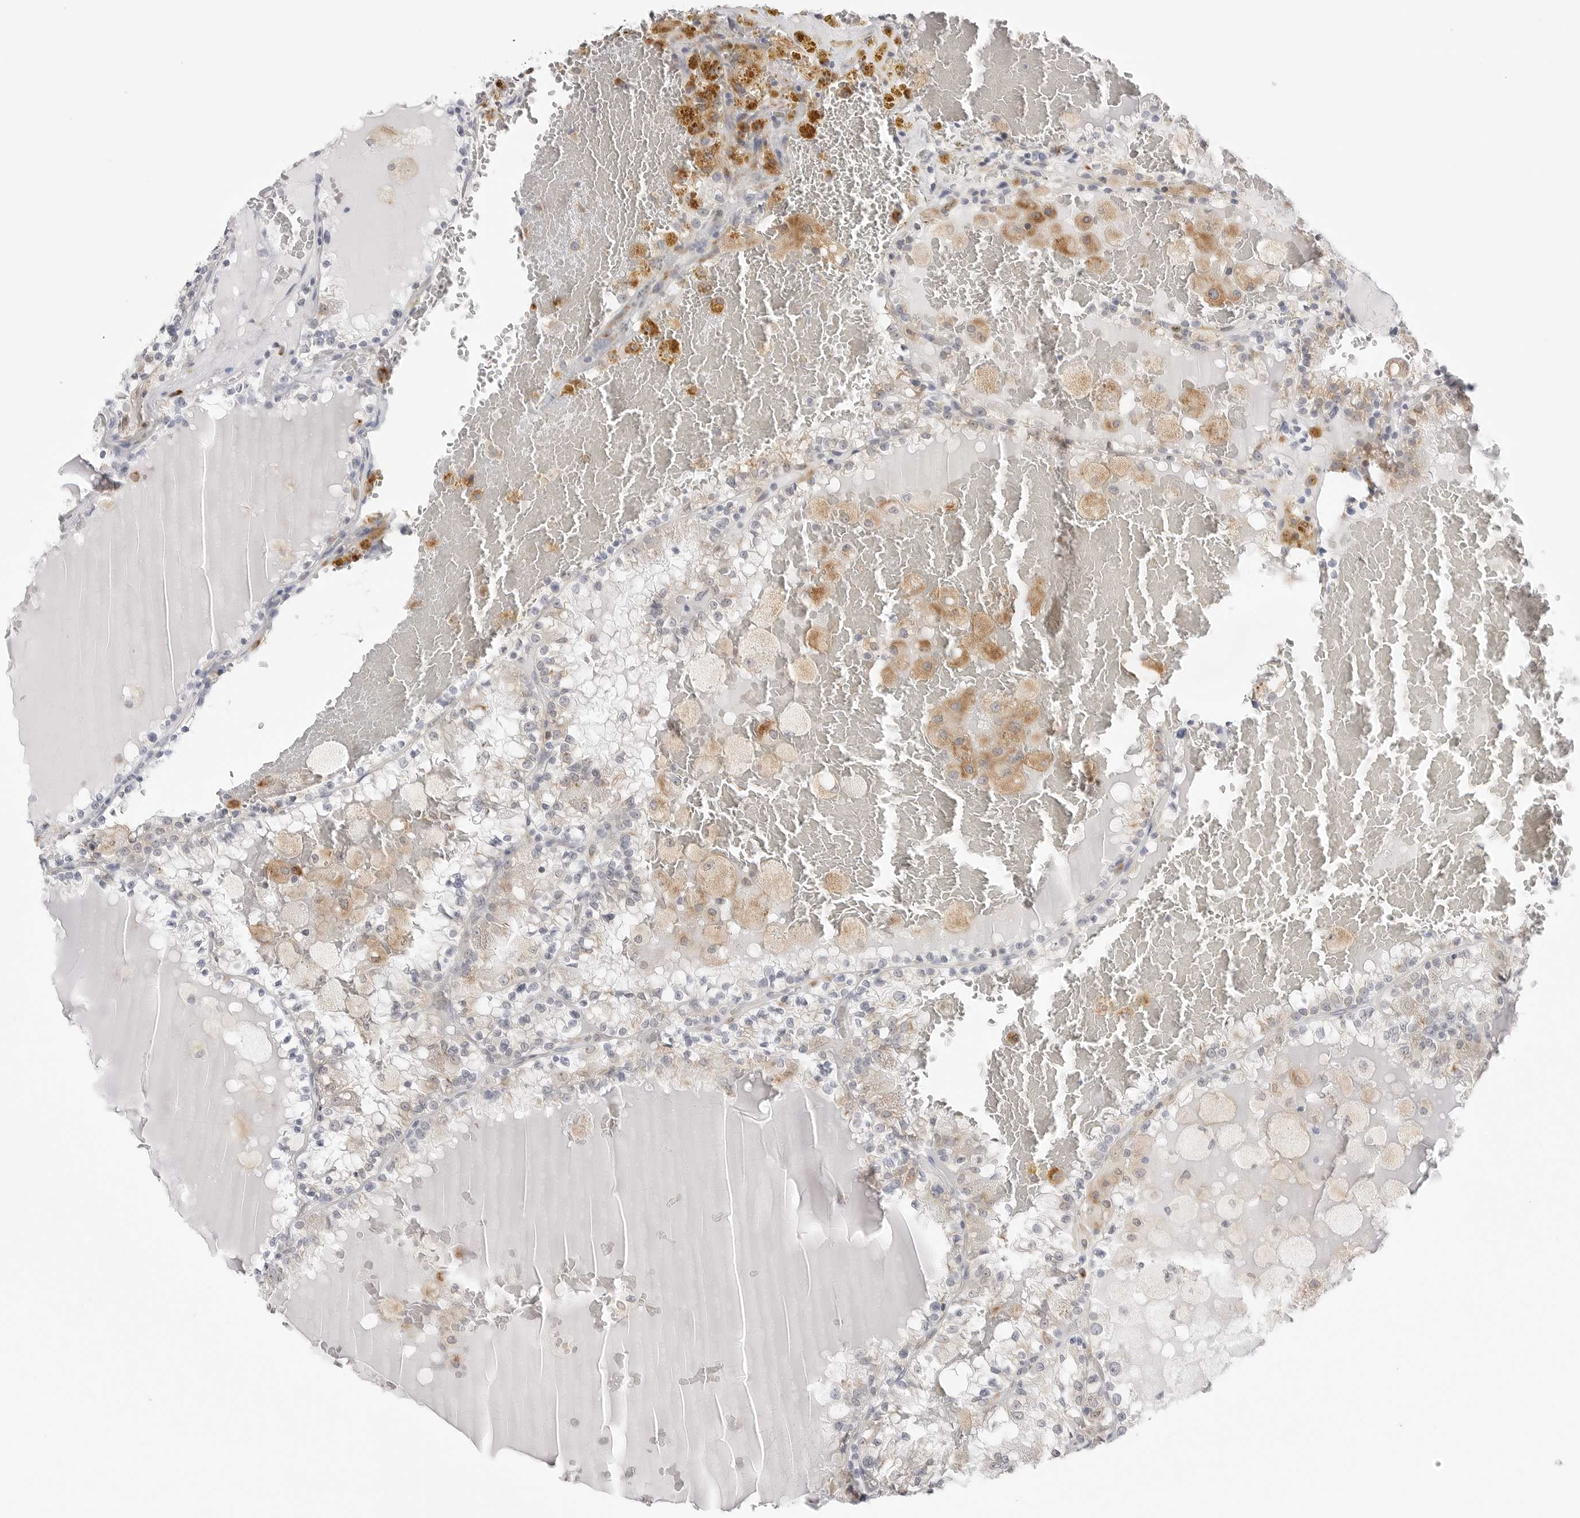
{"staining": {"intensity": "weak", "quantity": "25%-75%", "location": "cytoplasmic/membranous"}, "tissue": "renal cancer", "cell_type": "Tumor cells", "image_type": "cancer", "snomed": [{"axis": "morphology", "description": "Adenocarcinoma, NOS"}, {"axis": "topography", "description": "Kidney"}], "caption": "Renal adenocarcinoma stained with a protein marker shows weak staining in tumor cells.", "gene": "RPN1", "patient": {"sex": "female", "age": 56}}